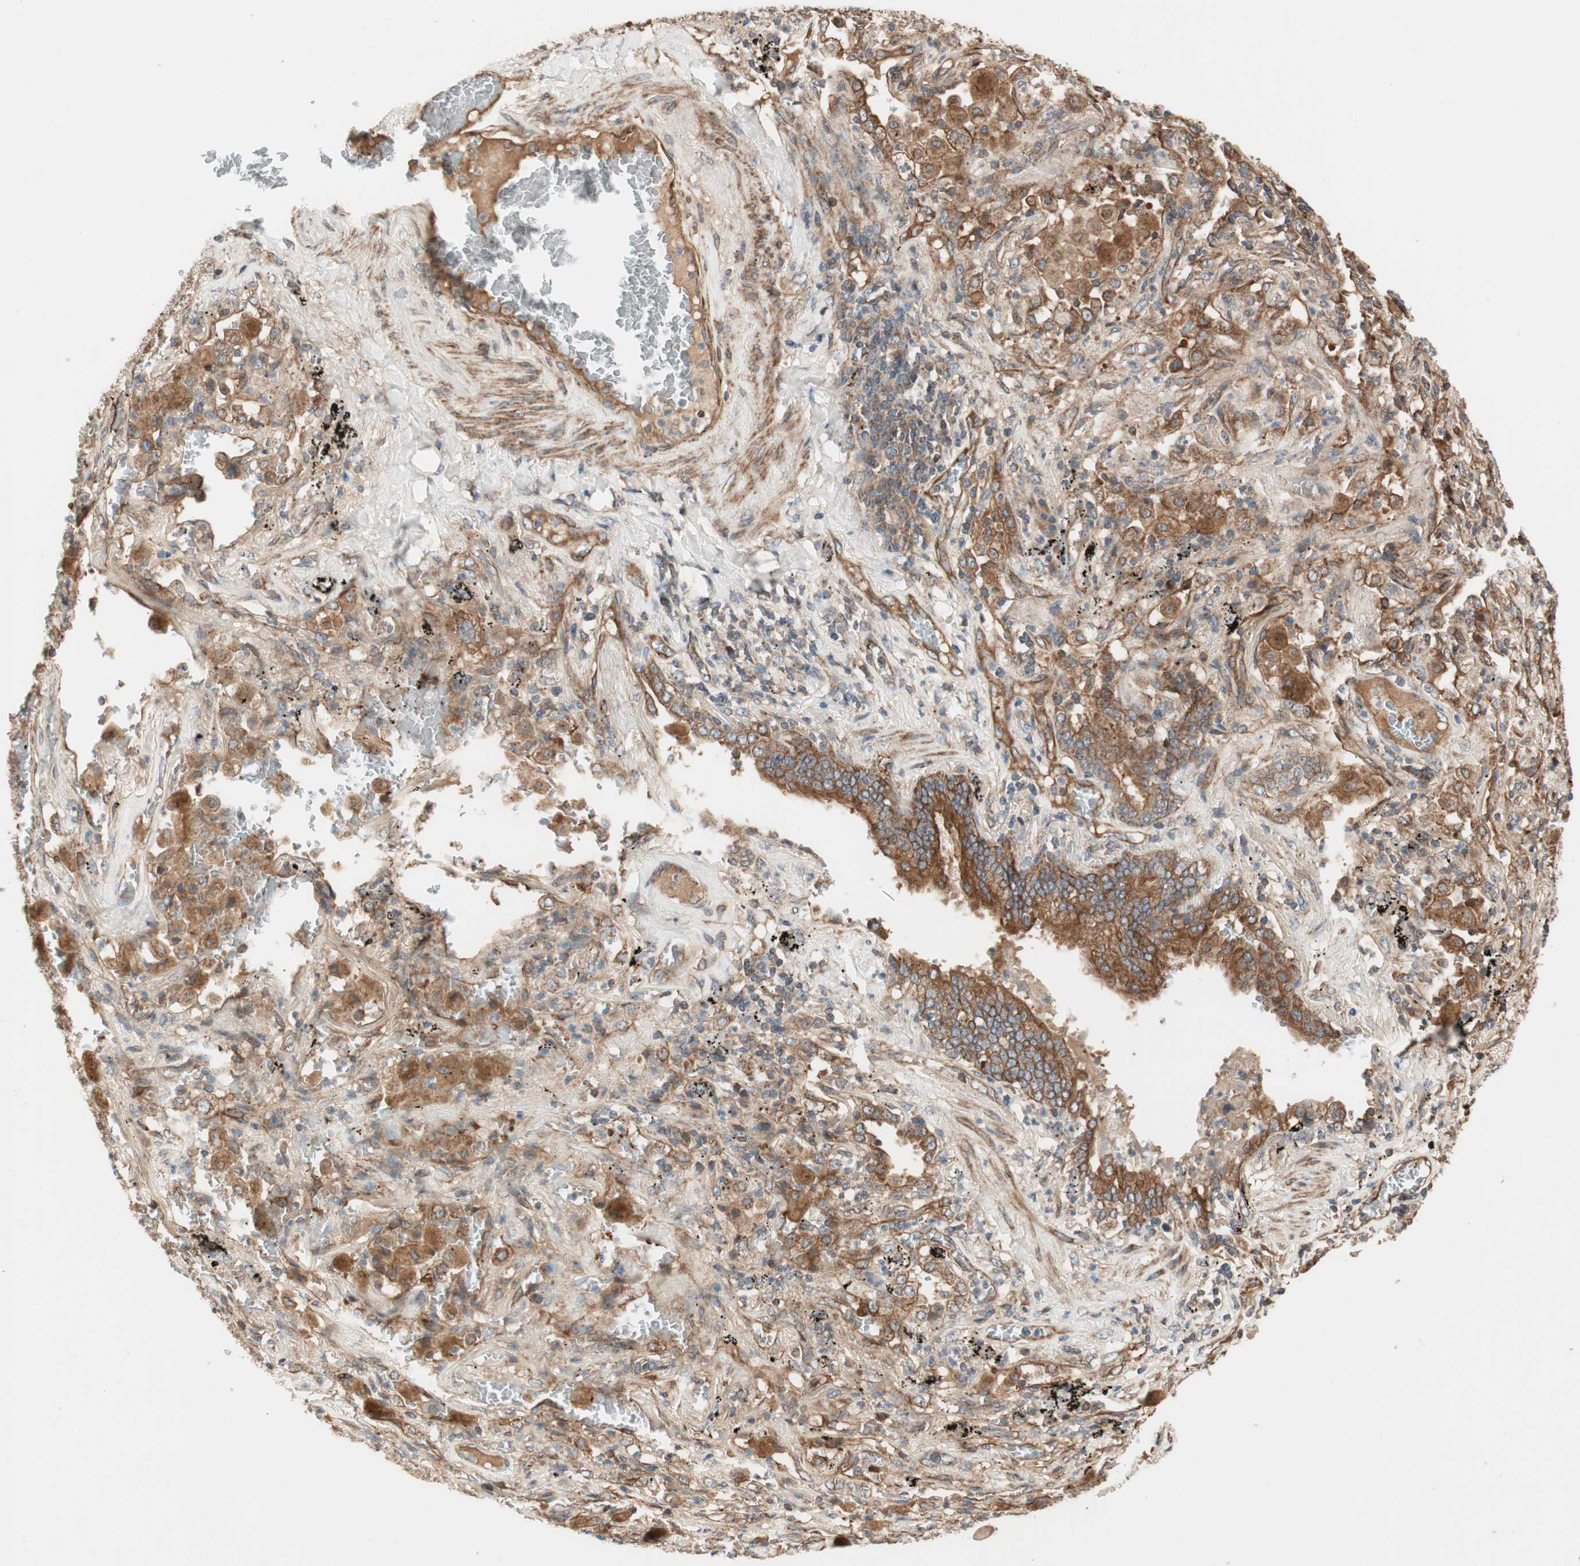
{"staining": {"intensity": "strong", "quantity": ">75%", "location": "cytoplasmic/membranous"}, "tissue": "lung cancer", "cell_type": "Tumor cells", "image_type": "cancer", "snomed": [{"axis": "morphology", "description": "Squamous cell carcinoma, NOS"}, {"axis": "topography", "description": "Lung"}], "caption": "Human squamous cell carcinoma (lung) stained with a protein marker displays strong staining in tumor cells.", "gene": "CTTNBP2NL", "patient": {"sex": "male", "age": 57}}